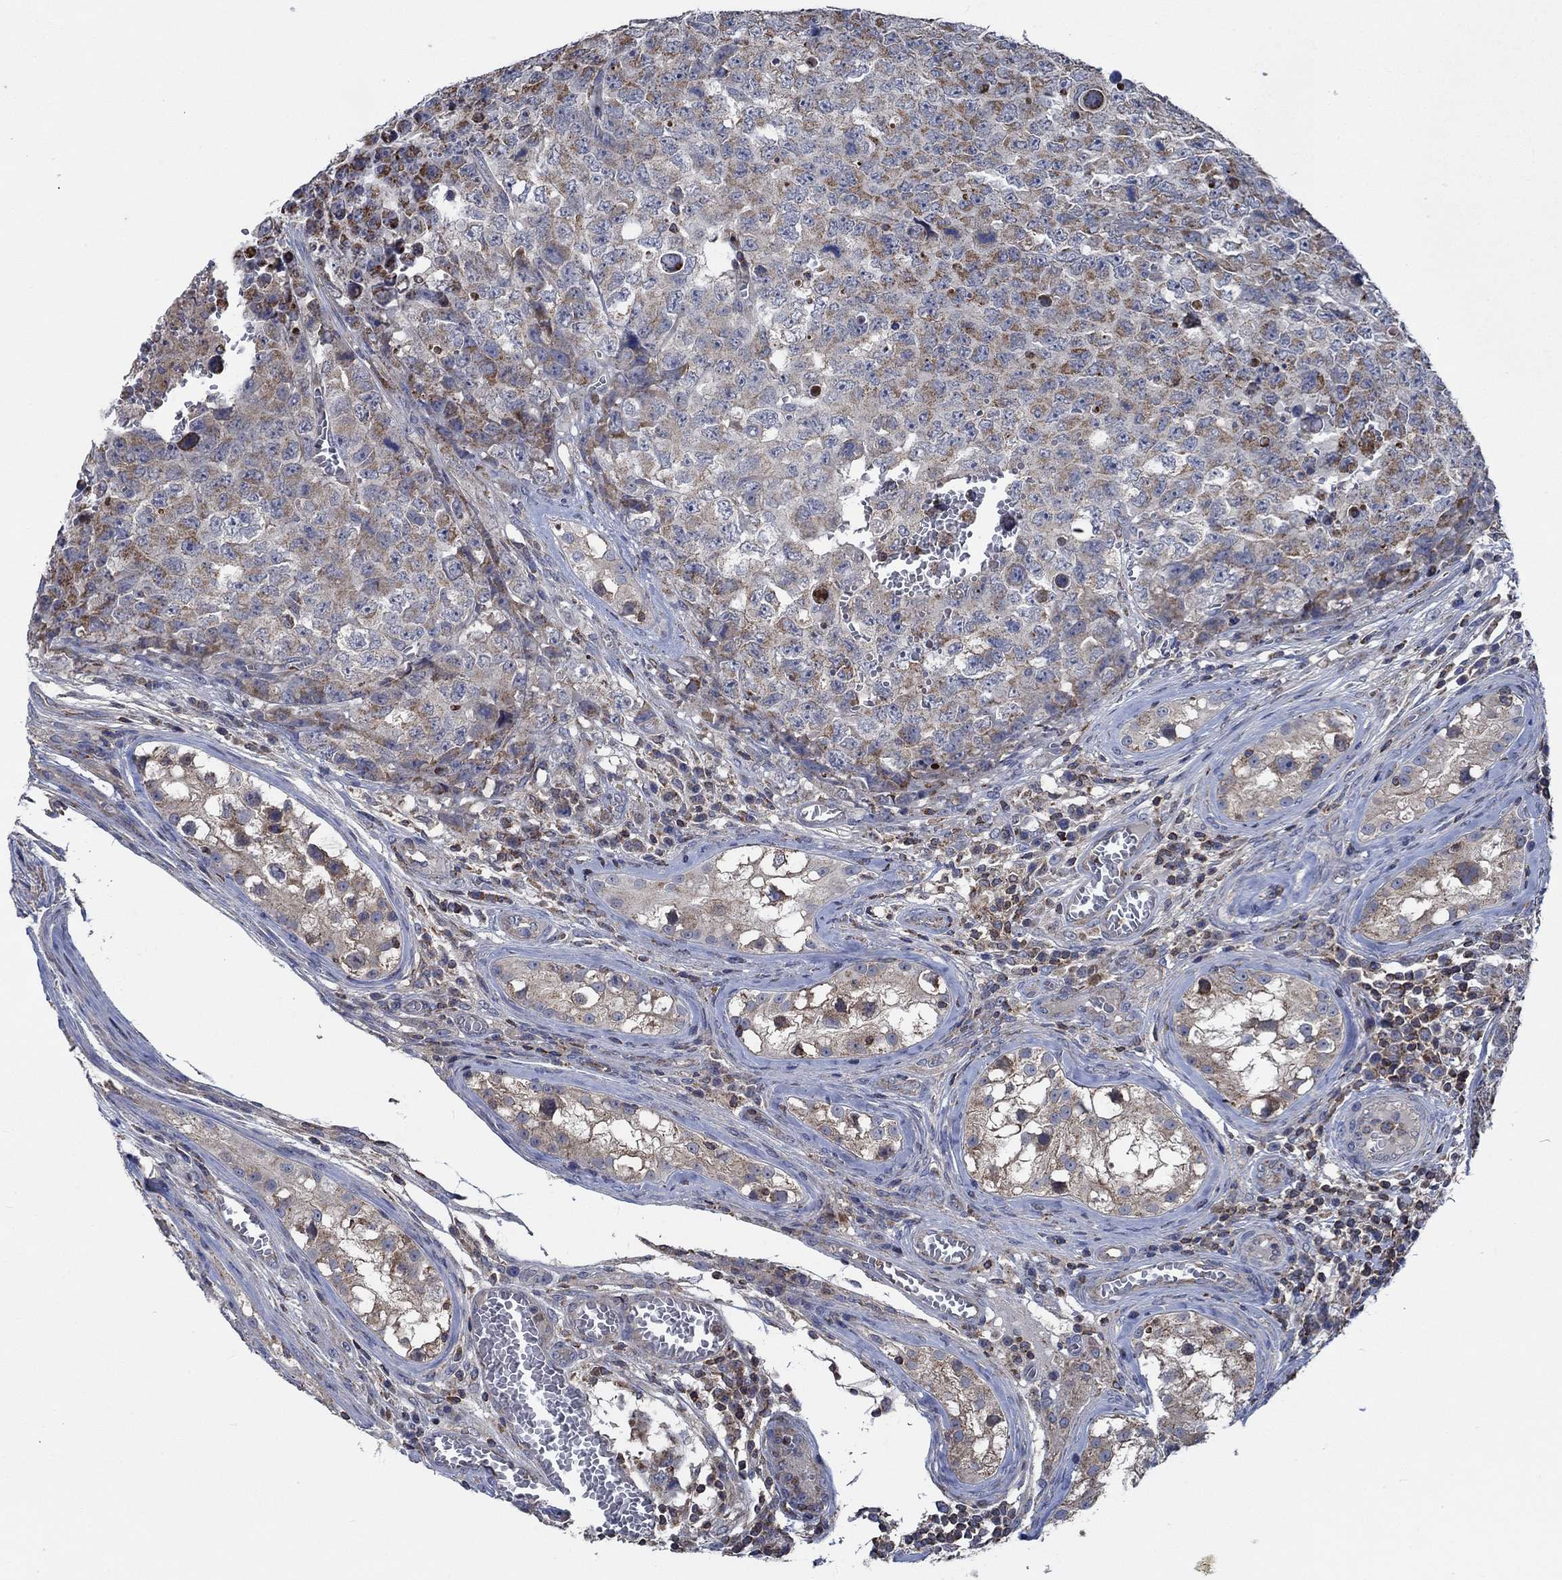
{"staining": {"intensity": "weak", "quantity": ">75%", "location": "cytoplasmic/membranous"}, "tissue": "testis cancer", "cell_type": "Tumor cells", "image_type": "cancer", "snomed": [{"axis": "morphology", "description": "Carcinoma, Embryonal, NOS"}, {"axis": "topography", "description": "Testis"}], "caption": "Immunohistochemistry of human testis embryonal carcinoma exhibits low levels of weak cytoplasmic/membranous expression in approximately >75% of tumor cells. The protein of interest is stained brown, and the nuclei are stained in blue (DAB IHC with brightfield microscopy, high magnification).", "gene": "STXBP6", "patient": {"sex": "male", "age": 23}}